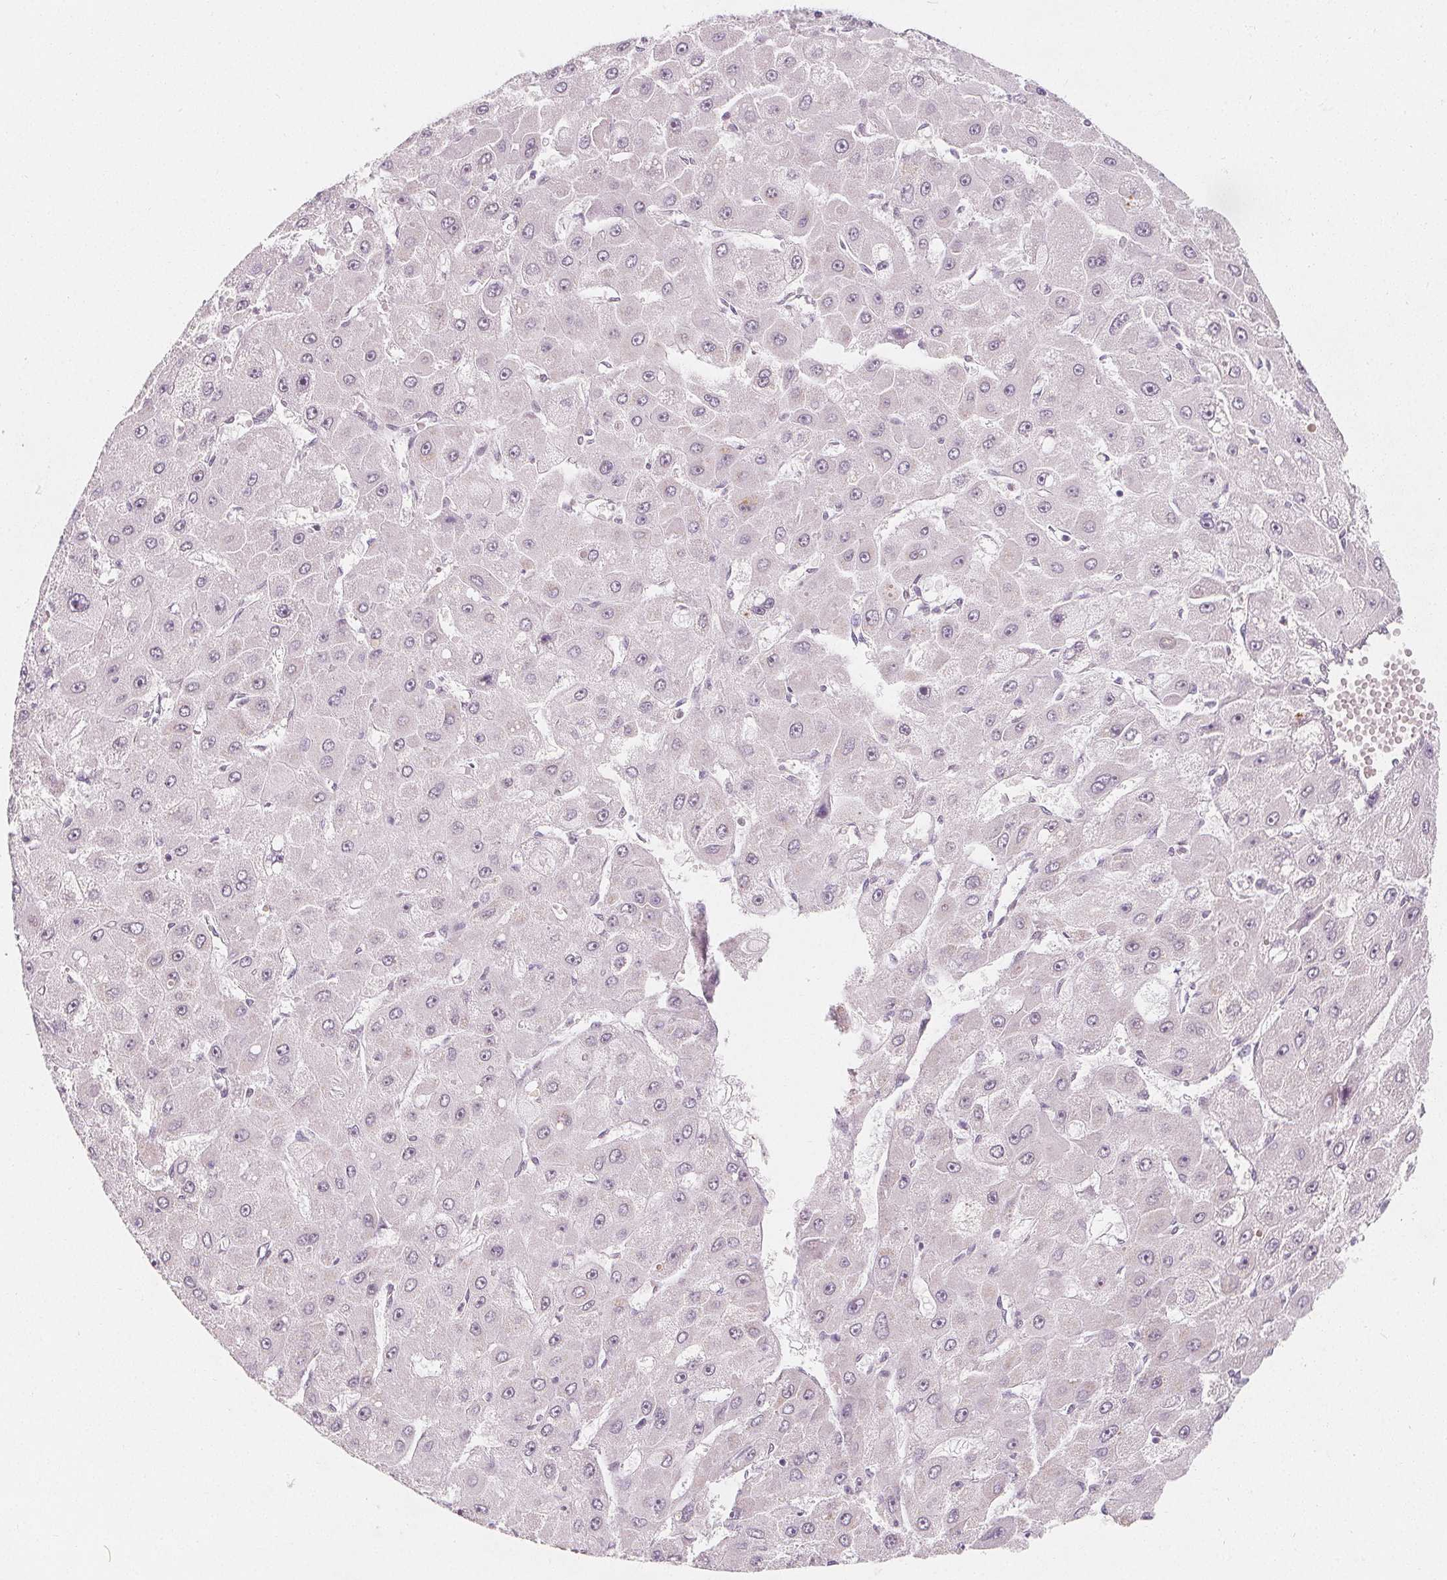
{"staining": {"intensity": "negative", "quantity": "none", "location": "none"}, "tissue": "liver cancer", "cell_type": "Tumor cells", "image_type": "cancer", "snomed": [{"axis": "morphology", "description": "Carcinoma, Hepatocellular, NOS"}, {"axis": "topography", "description": "Liver"}], "caption": "Tumor cells show no significant protein expression in liver cancer.", "gene": "DBX2", "patient": {"sex": "female", "age": 25}}